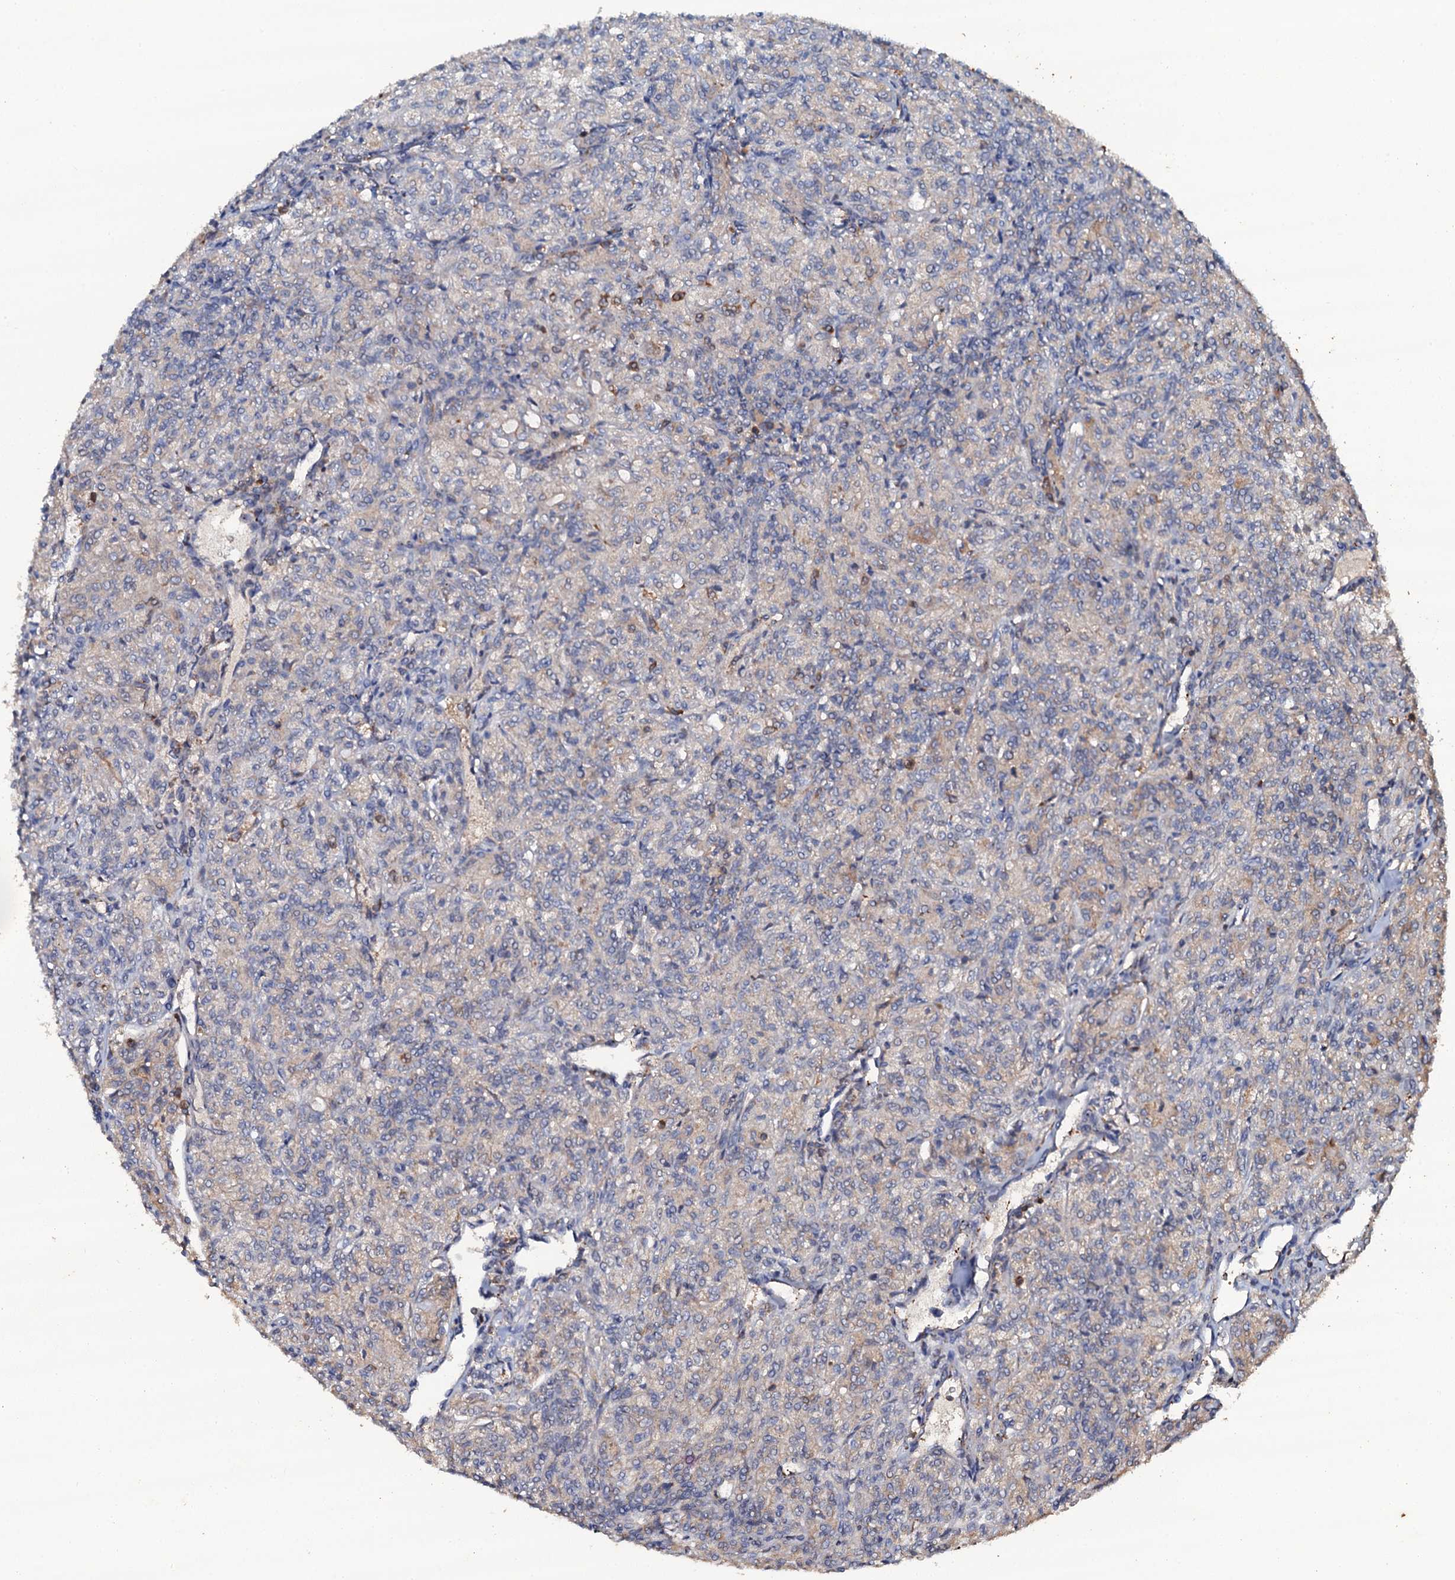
{"staining": {"intensity": "negative", "quantity": "none", "location": "none"}, "tissue": "renal cancer", "cell_type": "Tumor cells", "image_type": "cancer", "snomed": [{"axis": "morphology", "description": "Adenocarcinoma, NOS"}, {"axis": "topography", "description": "Kidney"}], "caption": "High magnification brightfield microscopy of adenocarcinoma (renal) stained with DAB (brown) and counterstained with hematoxylin (blue): tumor cells show no significant positivity.", "gene": "GRK2", "patient": {"sex": "male", "age": 77}}